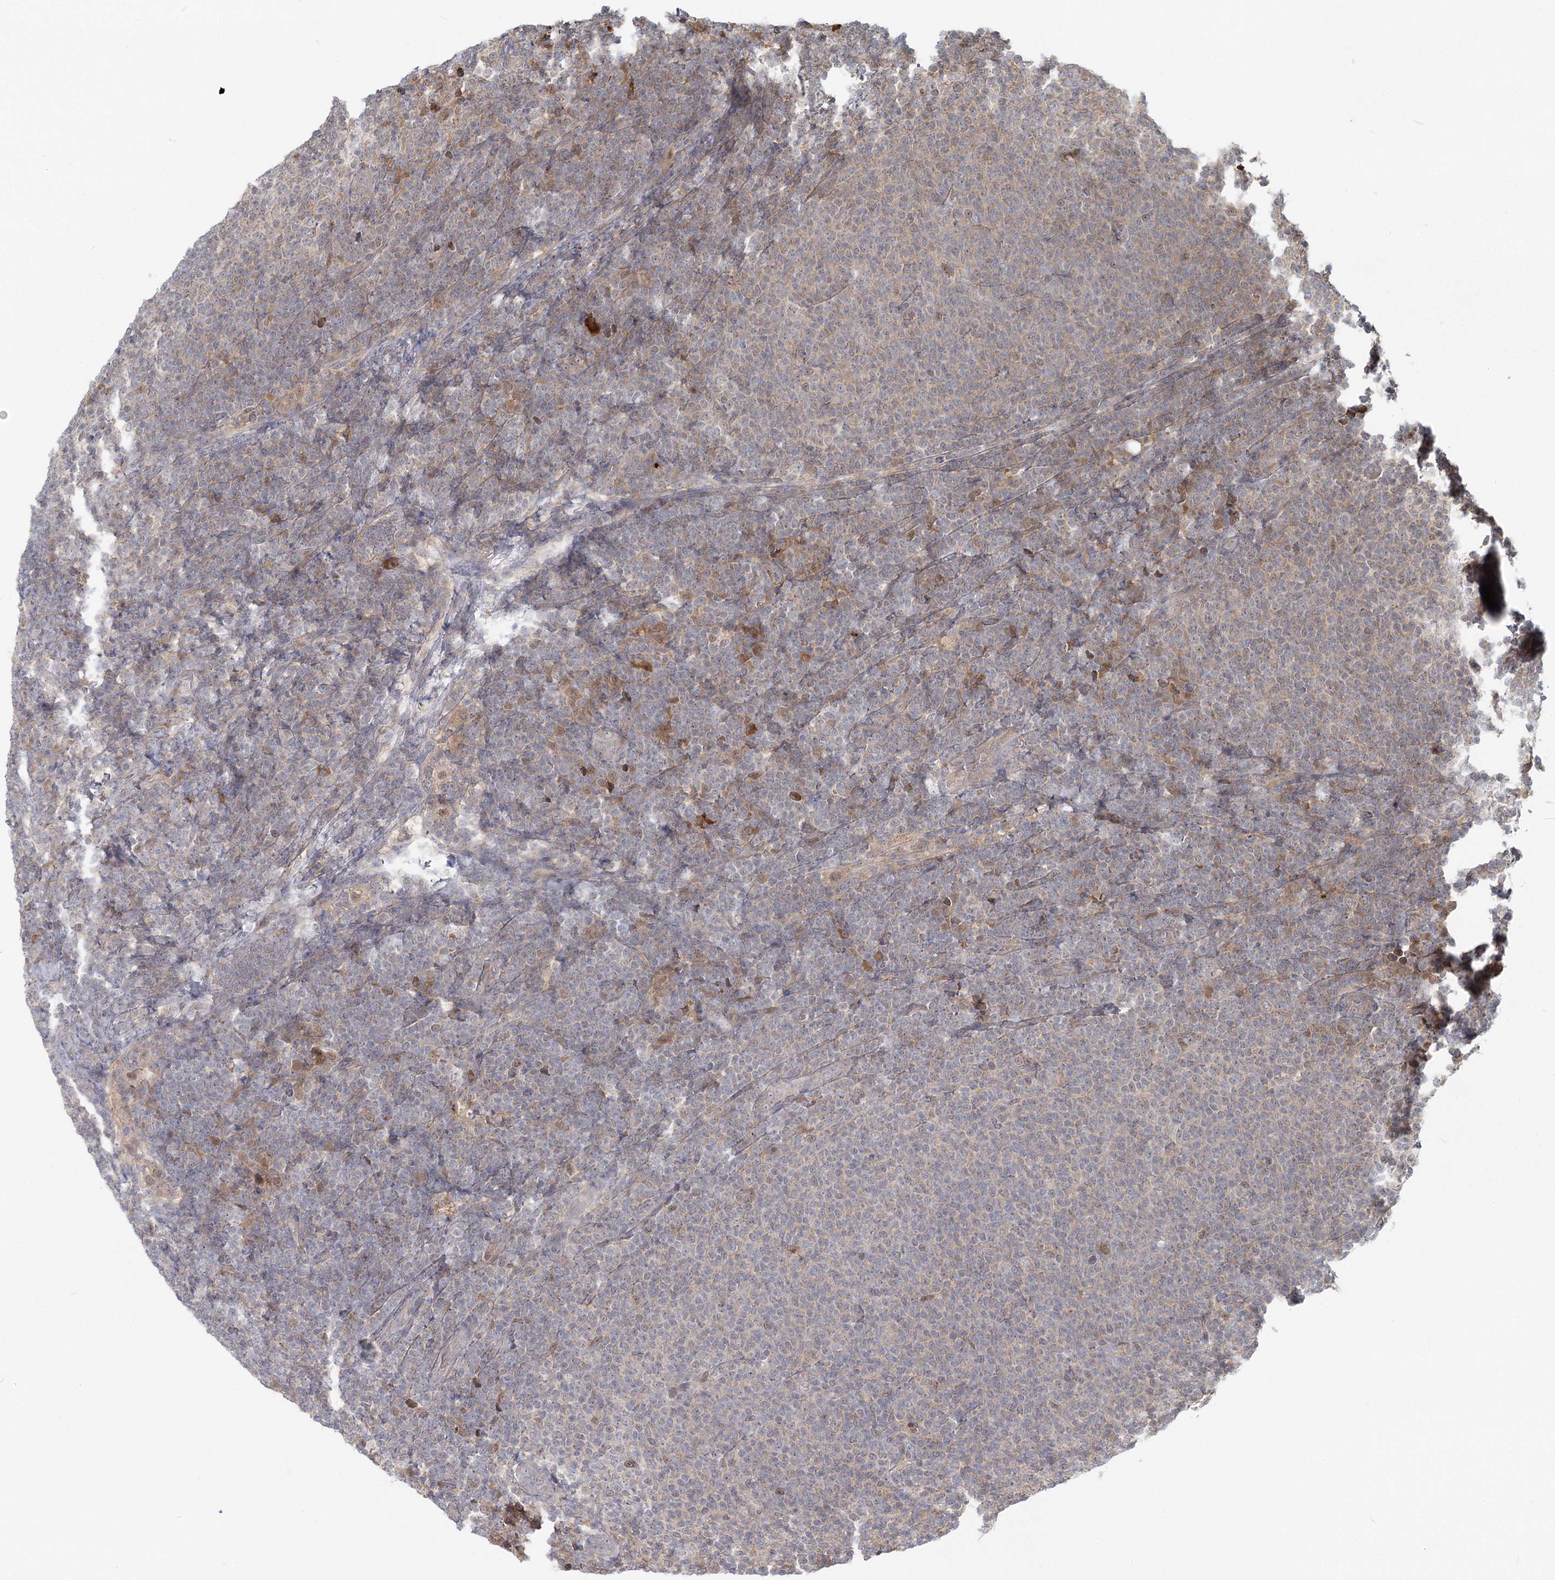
{"staining": {"intensity": "weak", "quantity": "25%-75%", "location": "cytoplasmic/membranous"}, "tissue": "lymphoma", "cell_type": "Tumor cells", "image_type": "cancer", "snomed": [{"axis": "morphology", "description": "Malignant lymphoma, non-Hodgkin's type, Low grade"}, {"axis": "topography", "description": "Lymph node"}], "caption": "This photomicrograph displays lymphoma stained with immunohistochemistry (IHC) to label a protein in brown. The cytoplasmic/membranous of tumor cells show weak positivity for the protein. Nuclei are counter-stained blue.", "gene": "THNSL1", "patient": {"sex": "male", "age": 66}}